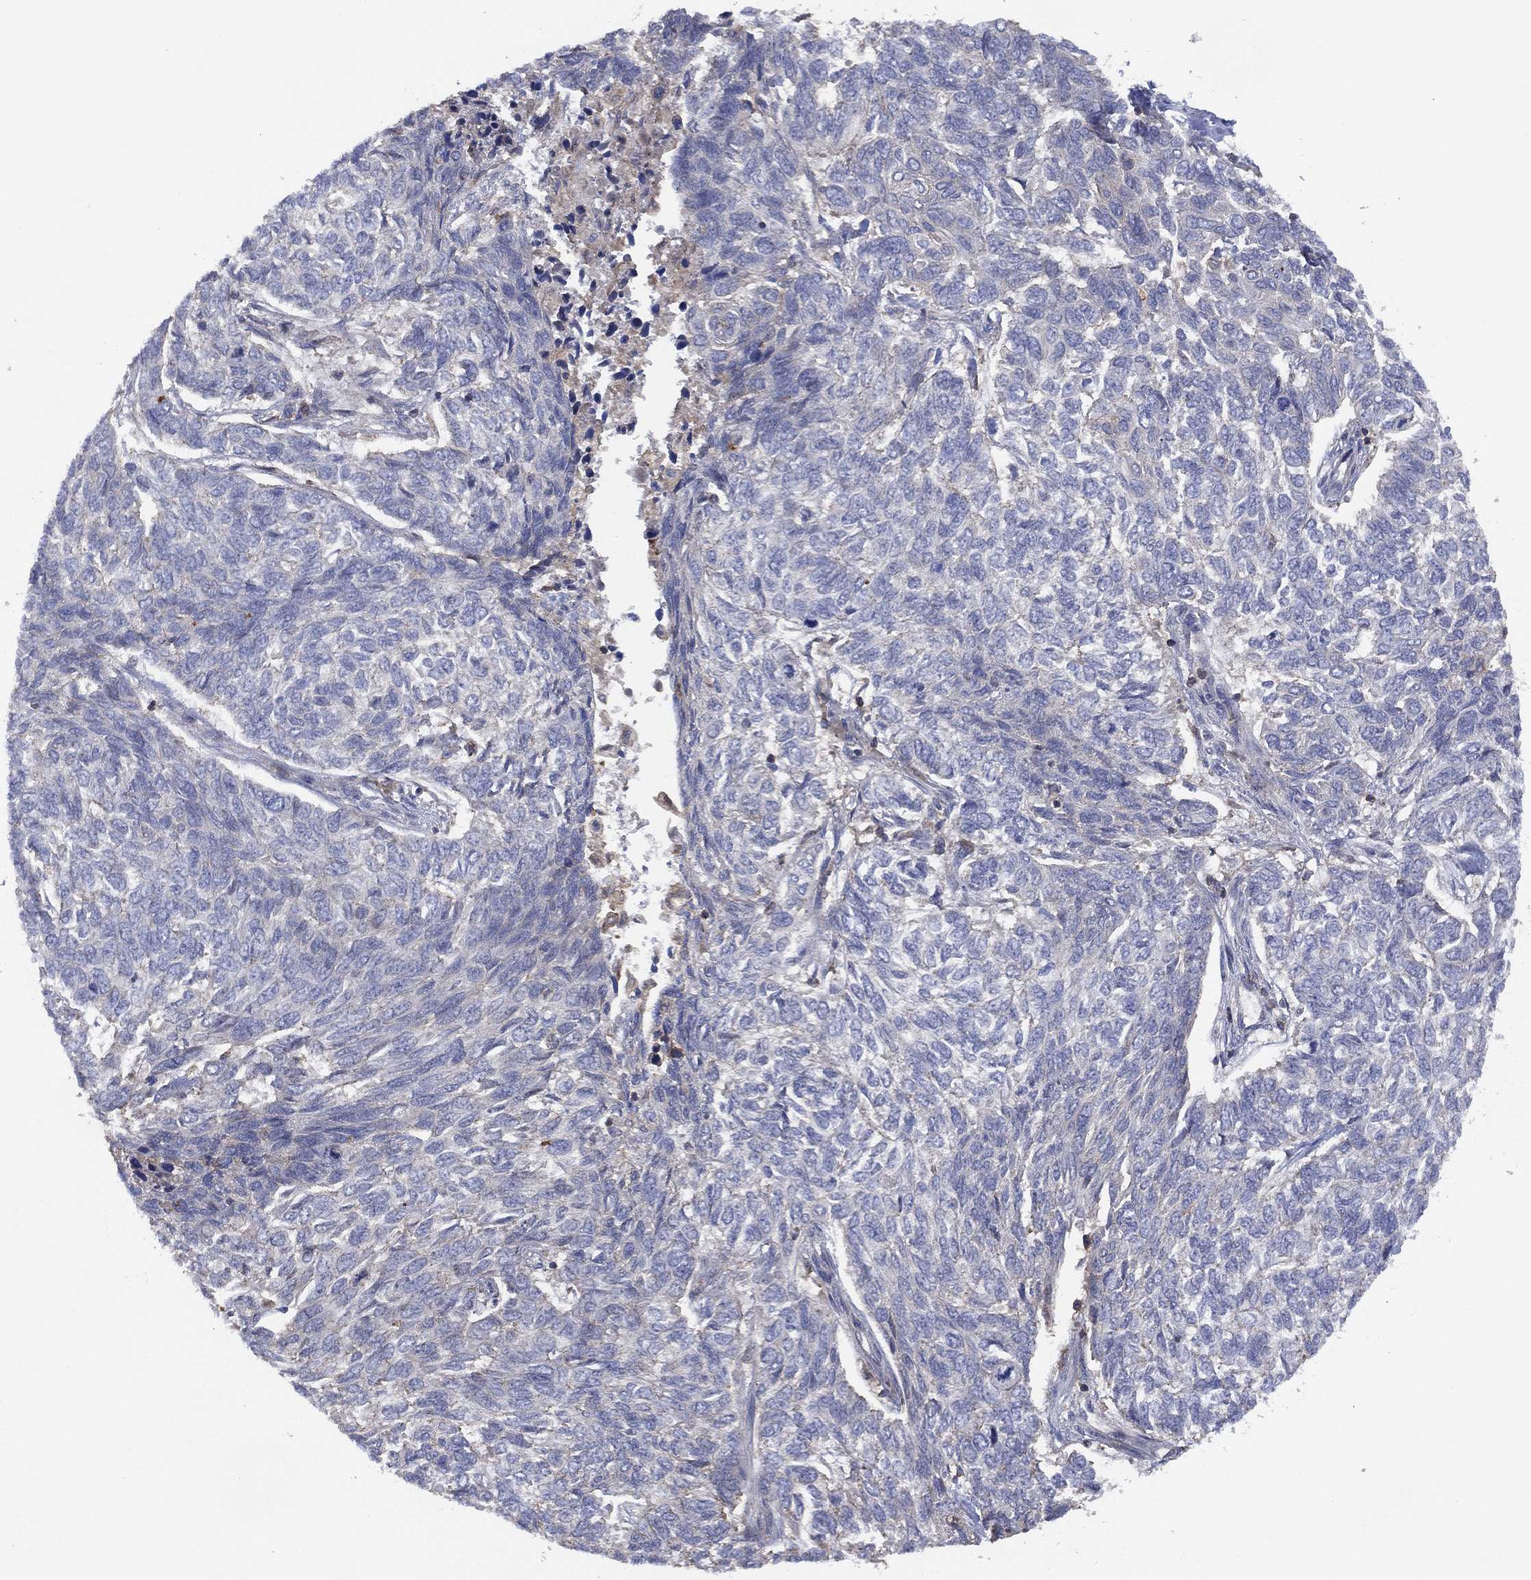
{"staining": {"intensity": "negative", "quantity": "none", "location": "none"}, "tissue": "skin cancer", "cell_type": "Tumor cells", "image_type": "cancer", "snomed": [{"axis": "morphology", "description": "Basal cell carcinoma"}, {"axis": "topography", "description": "Skin"}], "caption": "Skin basal cell carcinoma was stained to show a protein in brown. There is no significant expression in tumor cells.", "gene": "DOCK8", "patient": {"sex": "female", "age": 65}}